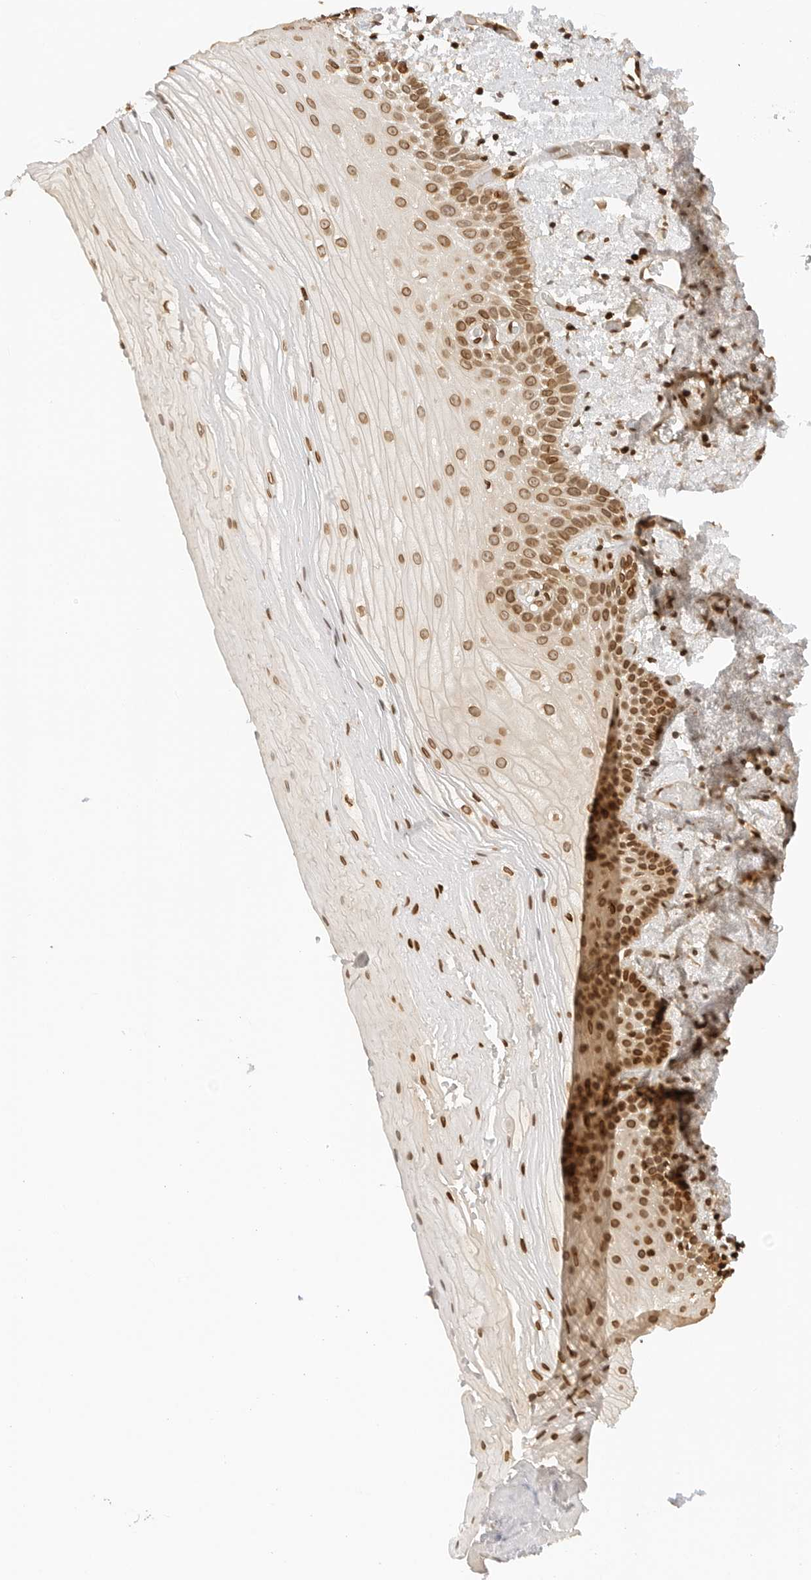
{"staining": {"intensity": "moderate", "quantity": ">75%", "location": "nuclear"}, "tissue": "oral mucosa", "cell_type": "Squamous epithelial cells", "image_type": "normal", "snomed": [{"axis": "morphology", "description": "Normal tissue, NOS"}, {"axis": "topography", "description": "Oral tissue"}], "caption": "This photomicrograph exhibits unremarkable oral mucosa stained with immunohistochemistry to label a protein in brown. The nuclear of squamous epithelial cells show moderate positivity for the protein. Nuclei are counter-stained blue.", "gene": "POLH", "patient": {"sex": "male", "age": 52}}